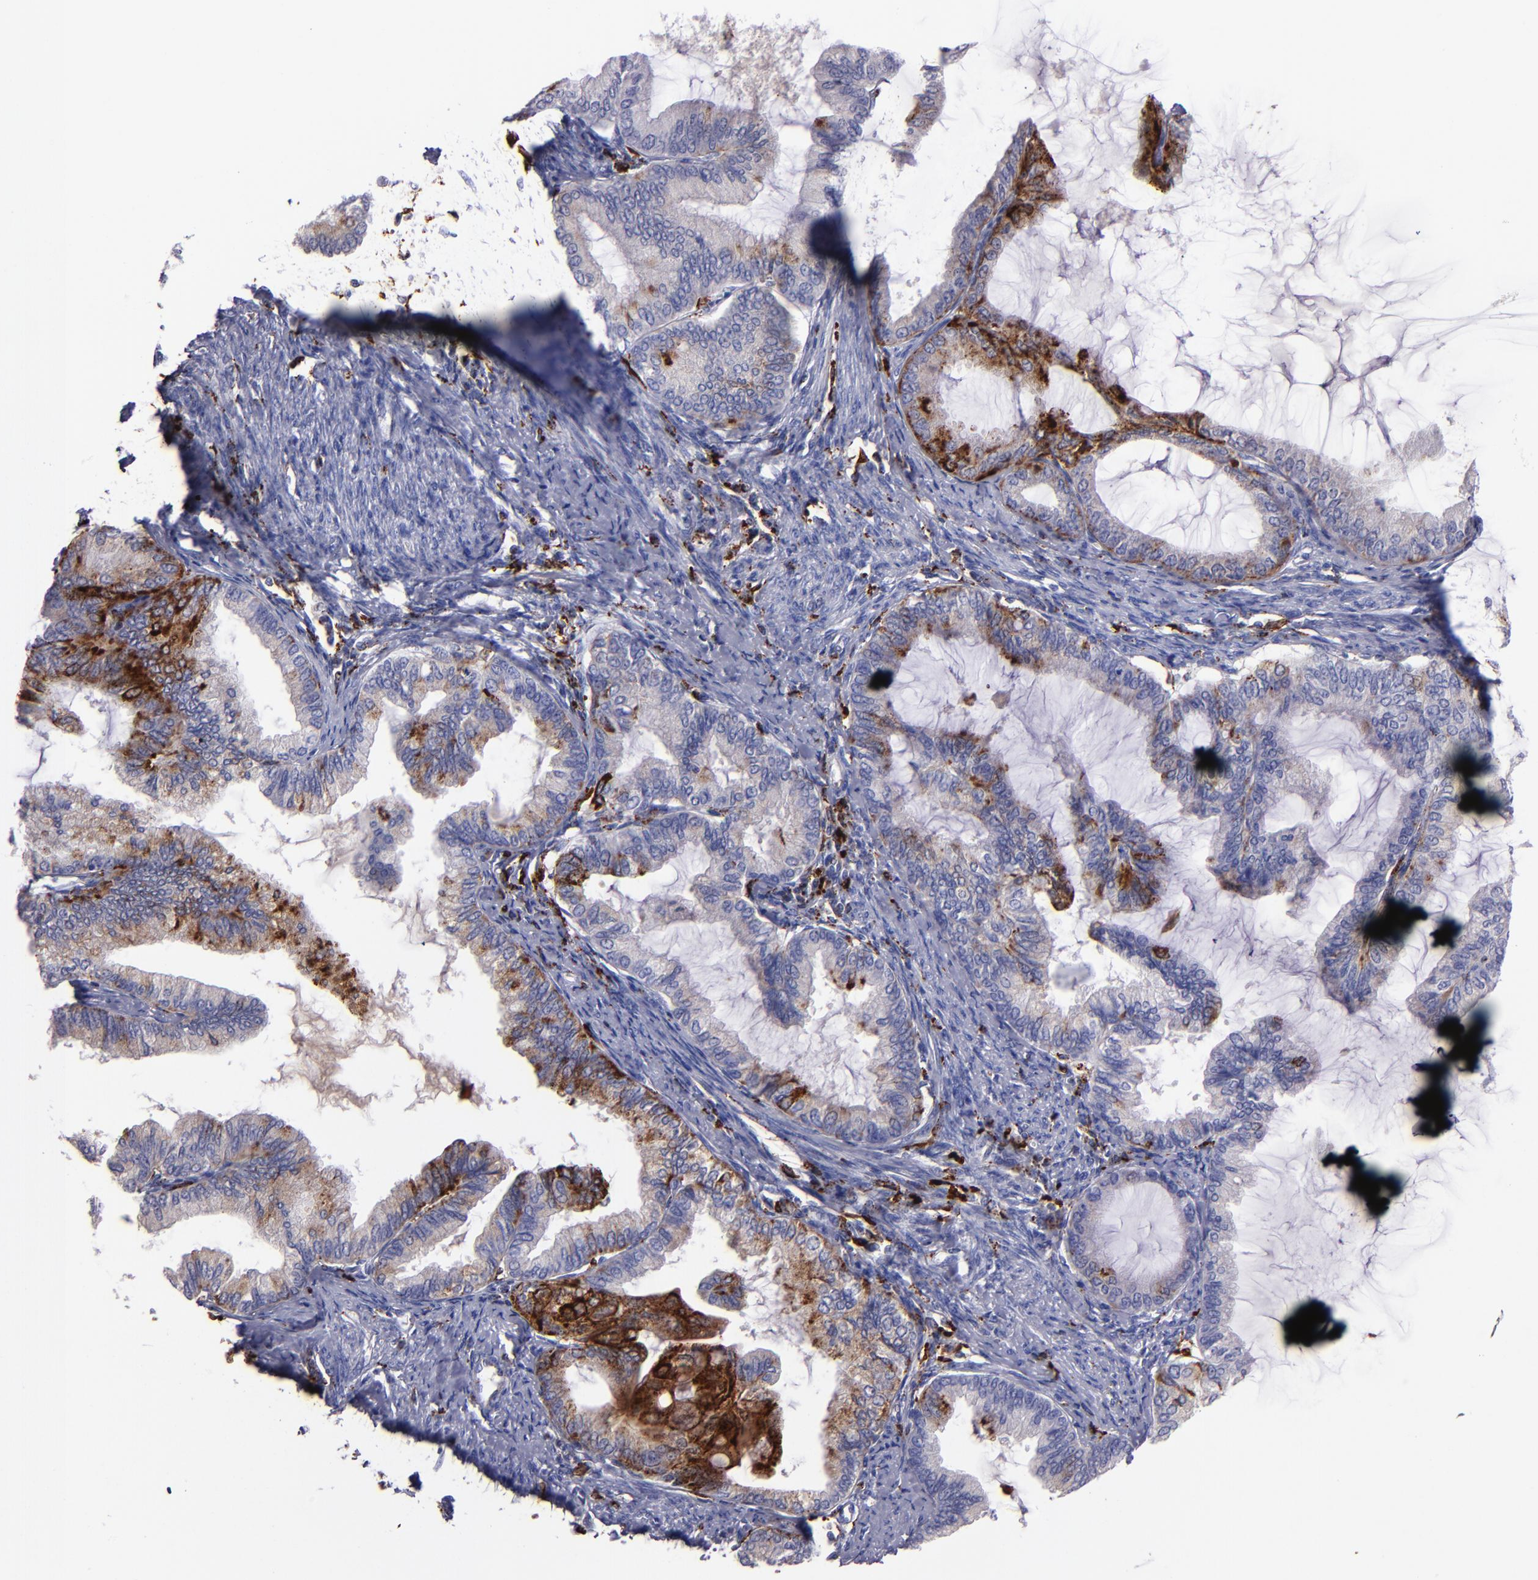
{"staining": {"intensity": "strong", "quantity": "25%-75%", "location": "cytoplasmic/membranous"}, "tissue": "endometrial cancer", "cell_type": "Tumor cells", "image_type": "cancer", "snomed": [{"axis": "morphology", "description": "Adenocarcinoma, NOS"}, {"axis": "topography", "description": "Endometrium"}], "caption": "High-magnification brightfield microscopy of endometrial cancer stained with DAB (brown) and counterstained with hematoxylin (blue). tumor cells exhibit strong cytoplasmic/membranous positivity is present in approximately25%-75% of cells.", "gene": "CTSS", "patient": {"sex": "female", "age": 86}}